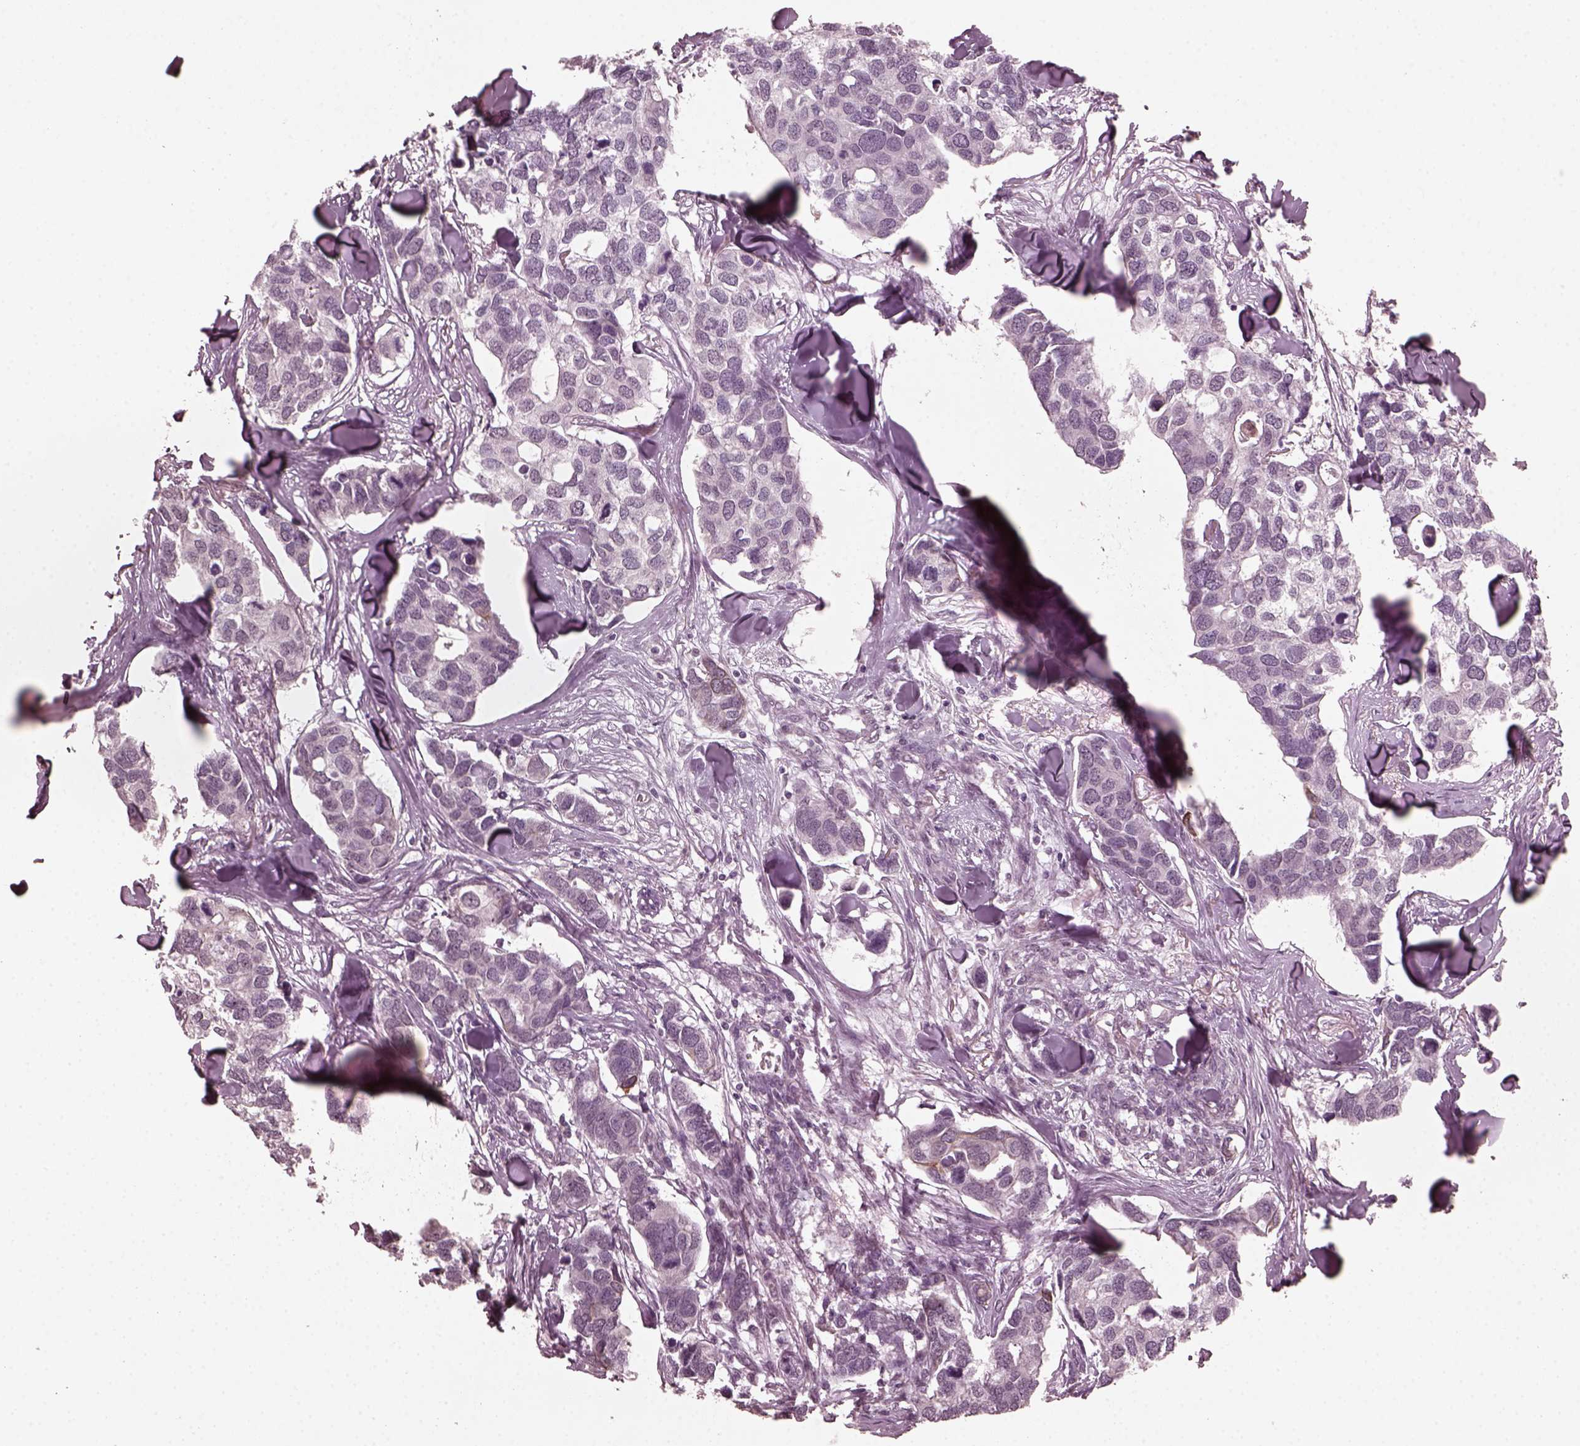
{"staining": {"intensity": "negative", "quantity": "none", "location": "none"}, "tissue": "breast cancer", "cell_type": "Tumor cells", "image_type": "cancer", "snomed": [{"axis": "morphology", "description": "Duct carcinoma"}, {"axis": "topography", "description": "Breast"}], "caption": "Immunohistochemical staining of human breast infiltrating ductal carcinoma displays no significant expression in tumor cells. (DAB (3,3'-diaminobenzidine) immunohistochemistry (IHC) visualized using brightfield microscopy, high magnification).", "gene": "KRT79", "patient": {"sex": "female", "age": 83}}